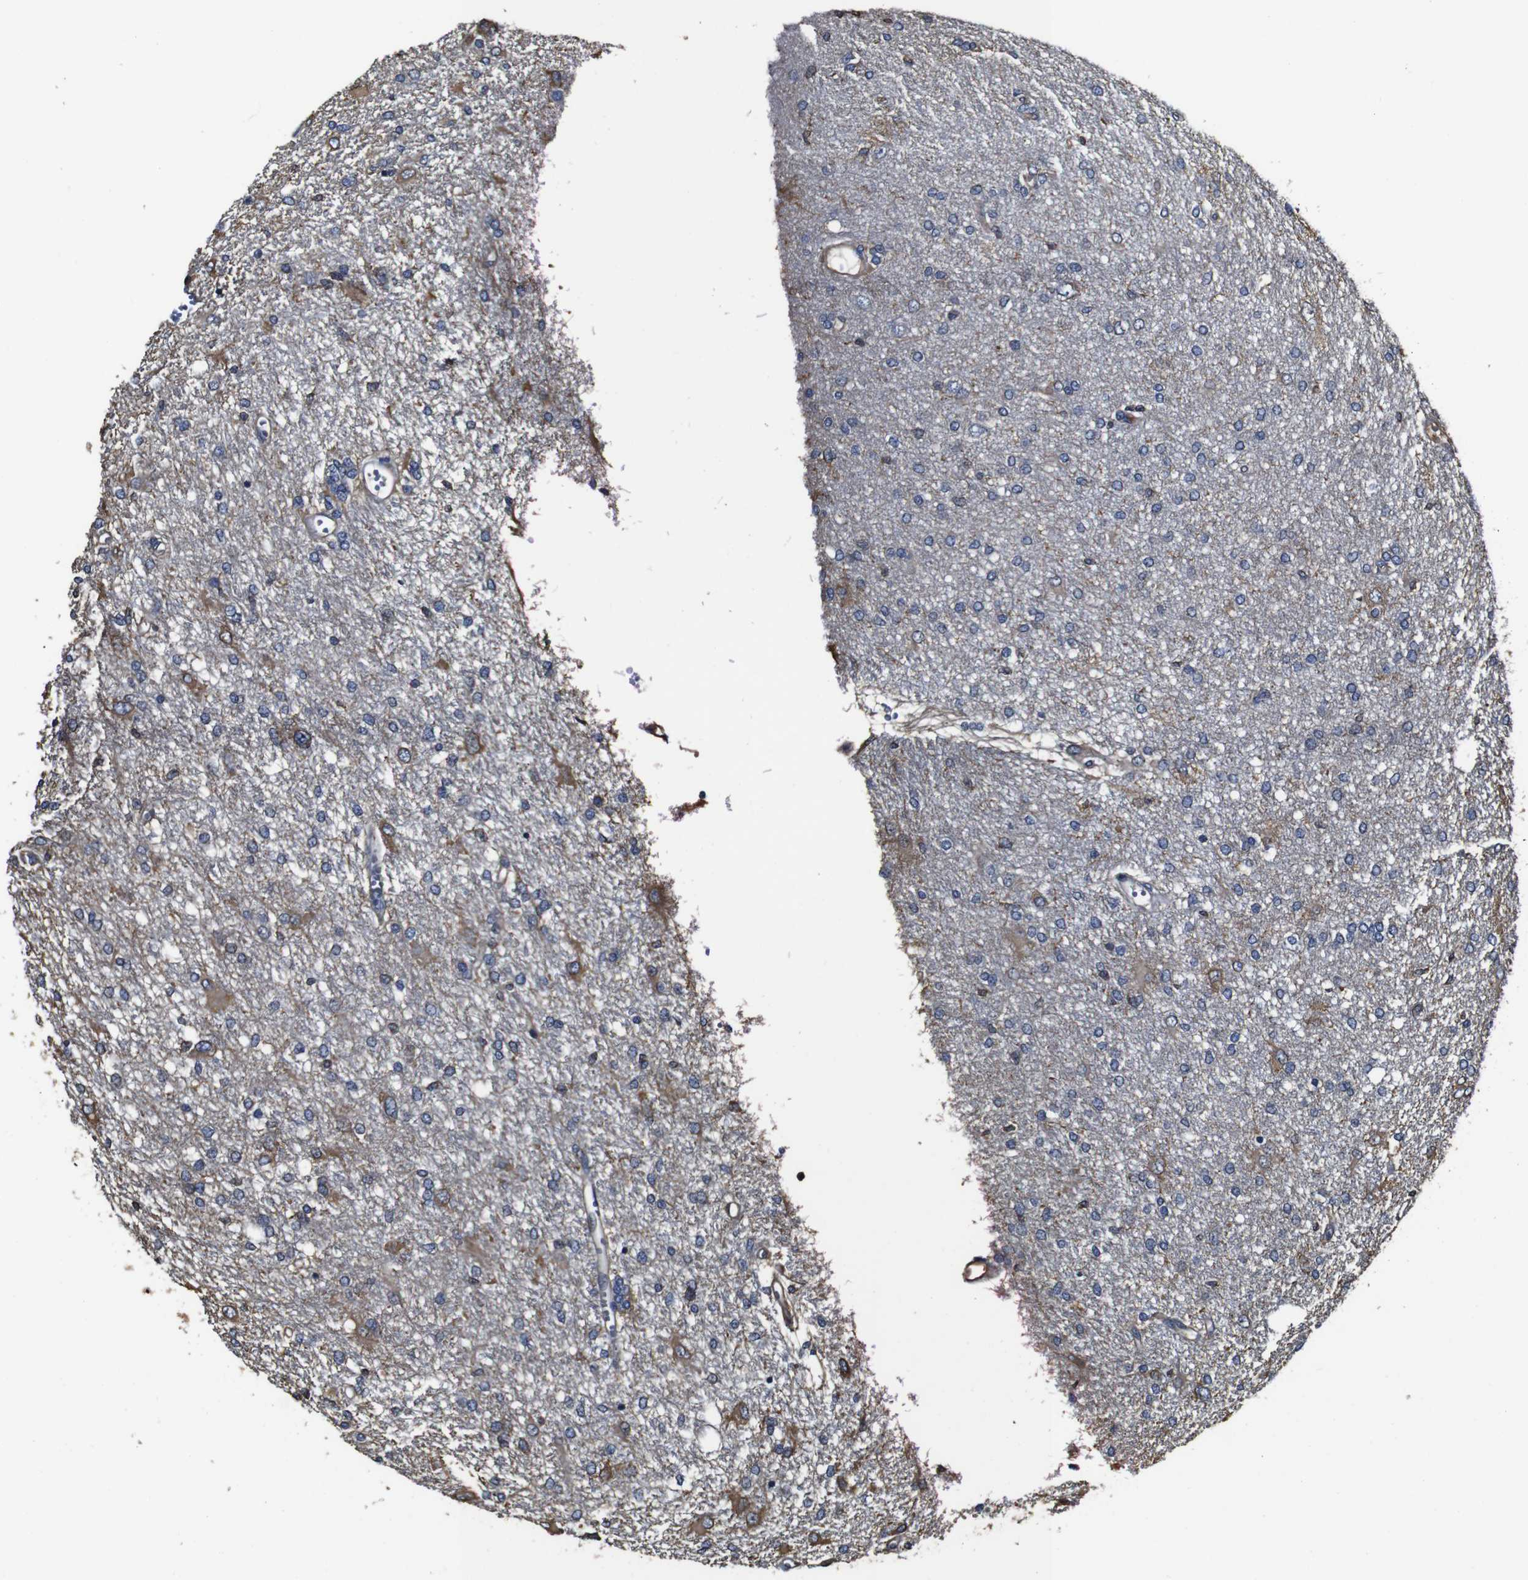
{"staining": {"intensity": "negative", "quantity": "<25%", "location": "cytoplasmic/membranous"}, "tissue": "glioma", "cell_type": "Tumor cells", "image_type": "cancer", "snomed": [{"axis": "morphology", "description": "Glioma, malignant, High grade"}, {"axis": "topography", "description": "Brain"}], "caption": "This is a photomicrograph of immunohistochemistry staining of malignant glioma (high-grade), which shows no expression in tumor cells.", "gene": "MSN", "patient": {"sex": "female", "age": 59}}